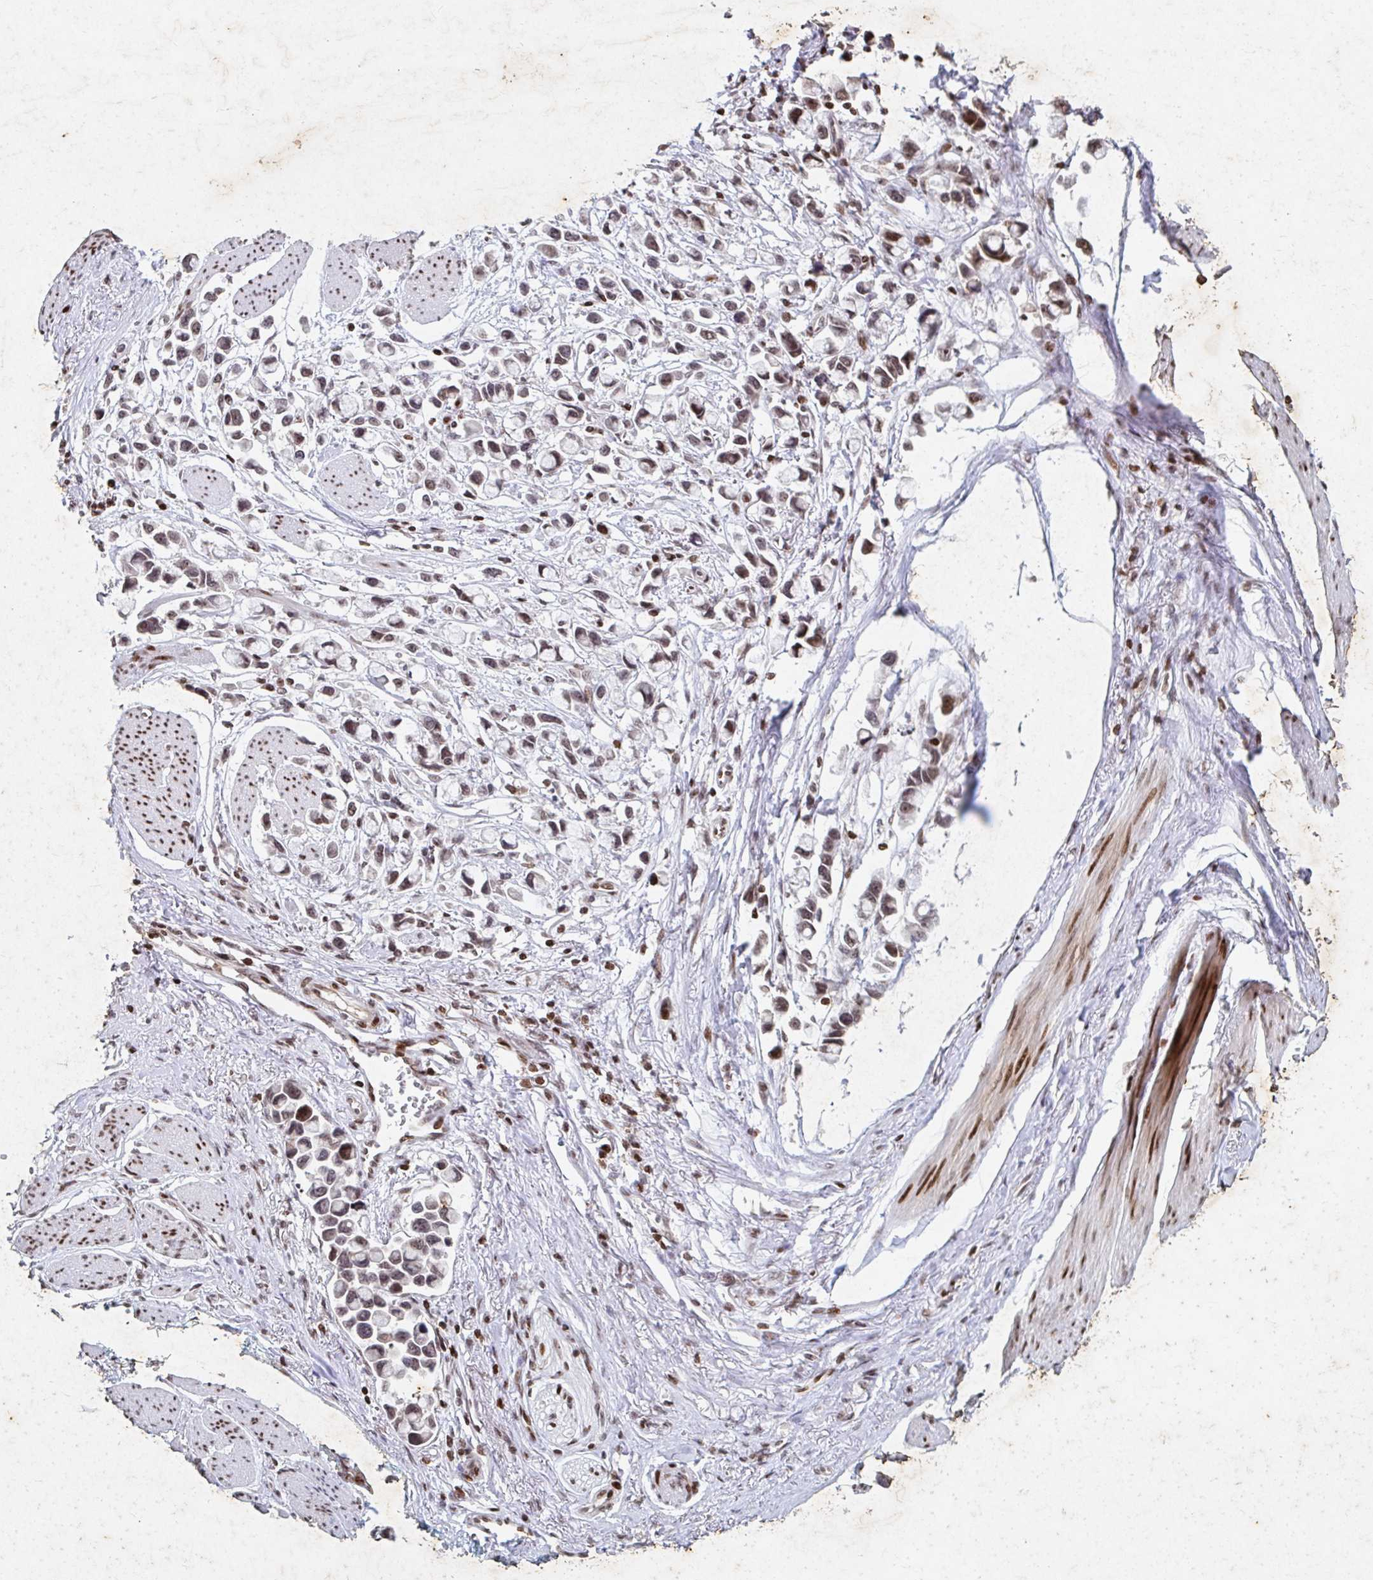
{"staining": {"intensity": "moderate", "quantity": ">75%", "location": "nuclear"}, "tissue": "stomach cancer", "cell_type": "Tumor cells", "image_type": "cancer", "snomed": [{"axis": "morphology", "description": "Adenocarcinoma, NOS"}, {"axis": "topography", "description": "Stomach"}], "caption": "A micrograph showing moderate nuclear staining in about >75% of tumor cells in stomach cancer (adenocarcinoma), as visualized by brown immunohistochemical staining.", "gene": "C19orf53", "patient": {"sex": "female", "age": 81}}